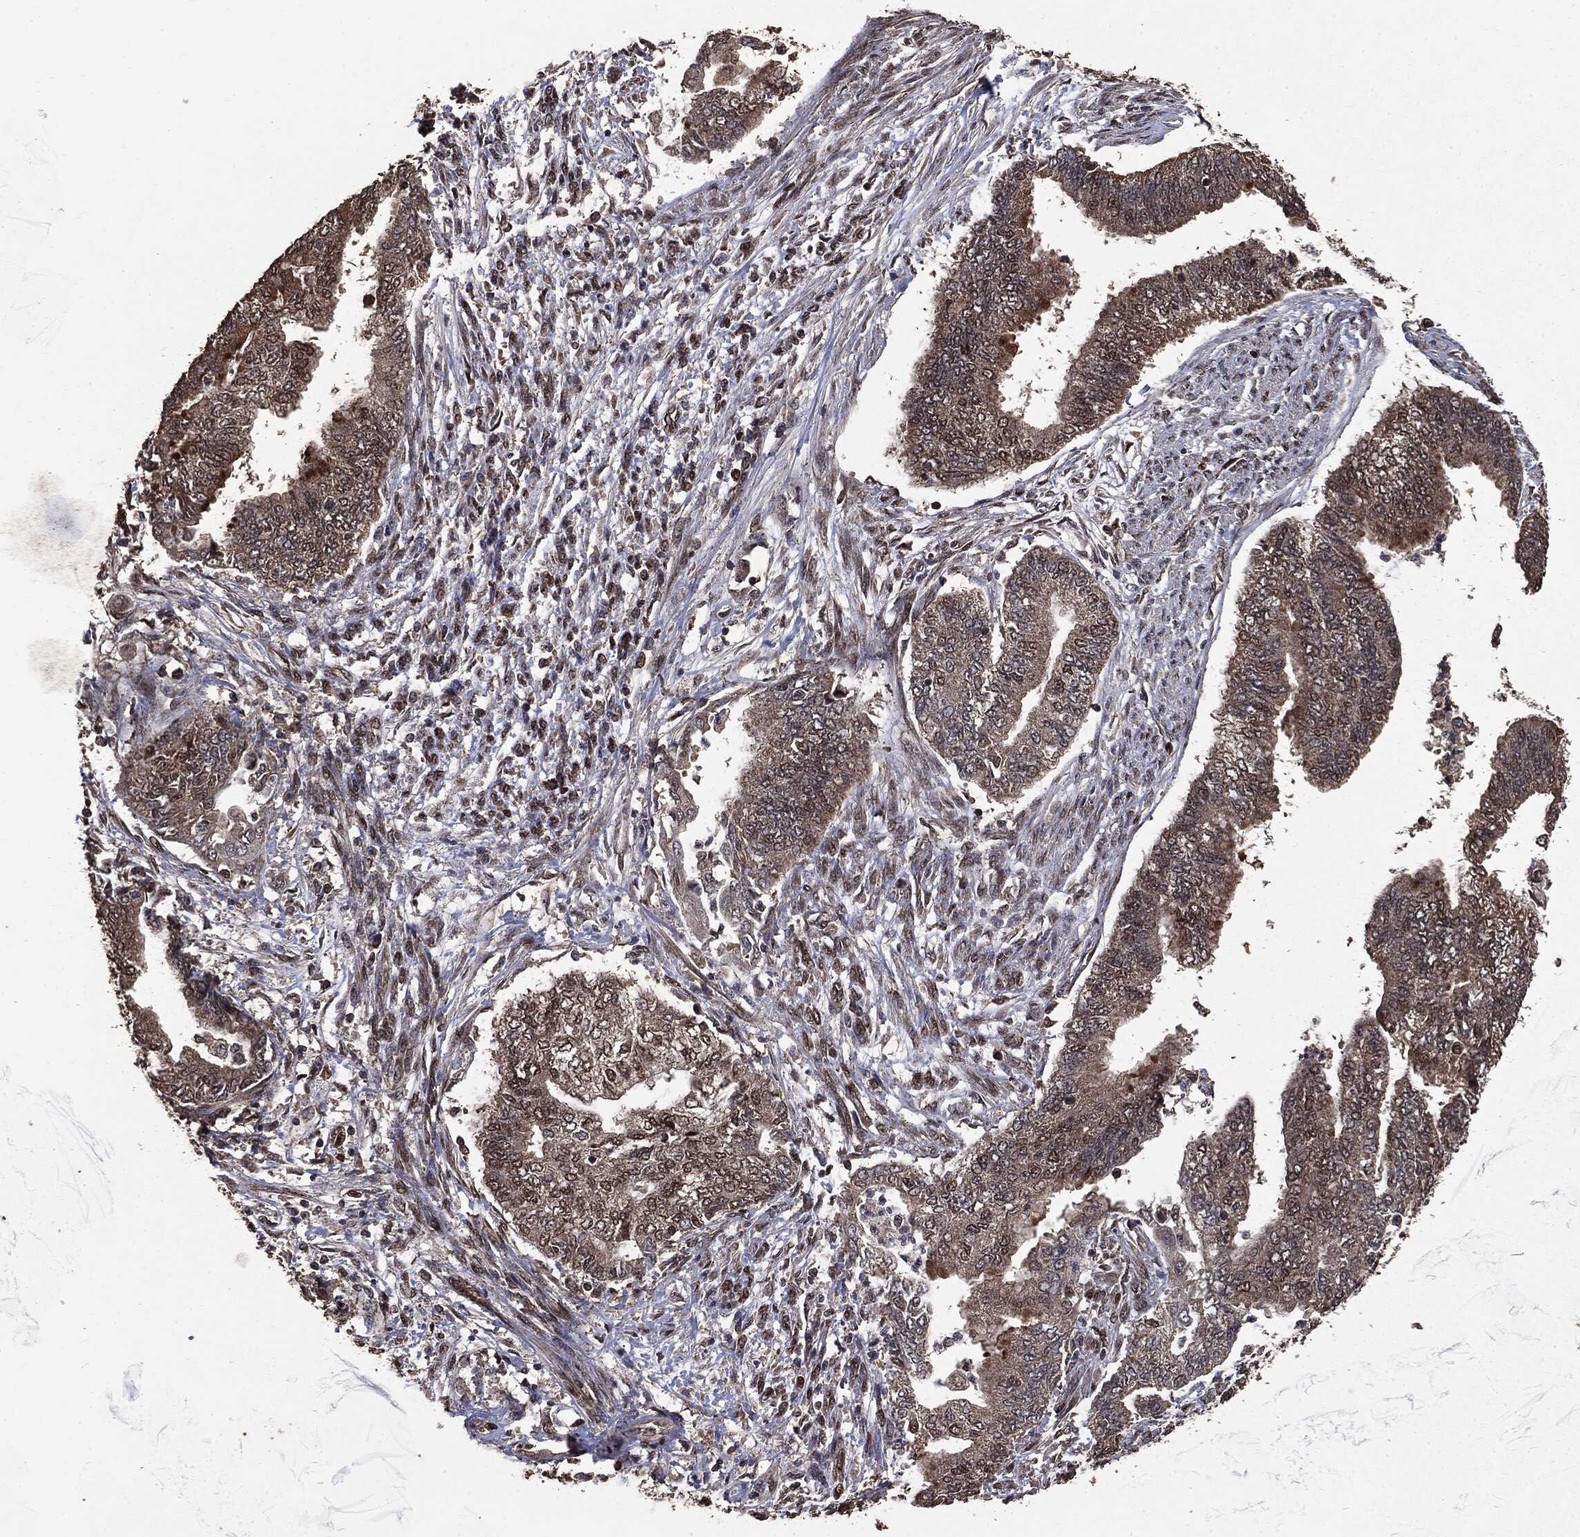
{"staining": {"intensity": "moderate", "quantity": ">75%", "location": "cytoplasmic/membranous"}, "tissue": "endometrial cancer", "cell_type": "Tumor cells", "image_type": "cancer", "snomed": [{"axis": "morphology", "description": "Adenocarcinoma, NOS"}, {"axis": "topography", "description": "Endometrium"}], "caption": "The image displays a brown stain indicating the presence of a protein in the cytoplasmic/membranous of tumor cells in endometrial adenocarcinoma. Ihc stains the protein of interest in brown and the nuclei are stained blue.", "gene": "PPP6R2", "patient": {"sex": "female", "age": 65}}